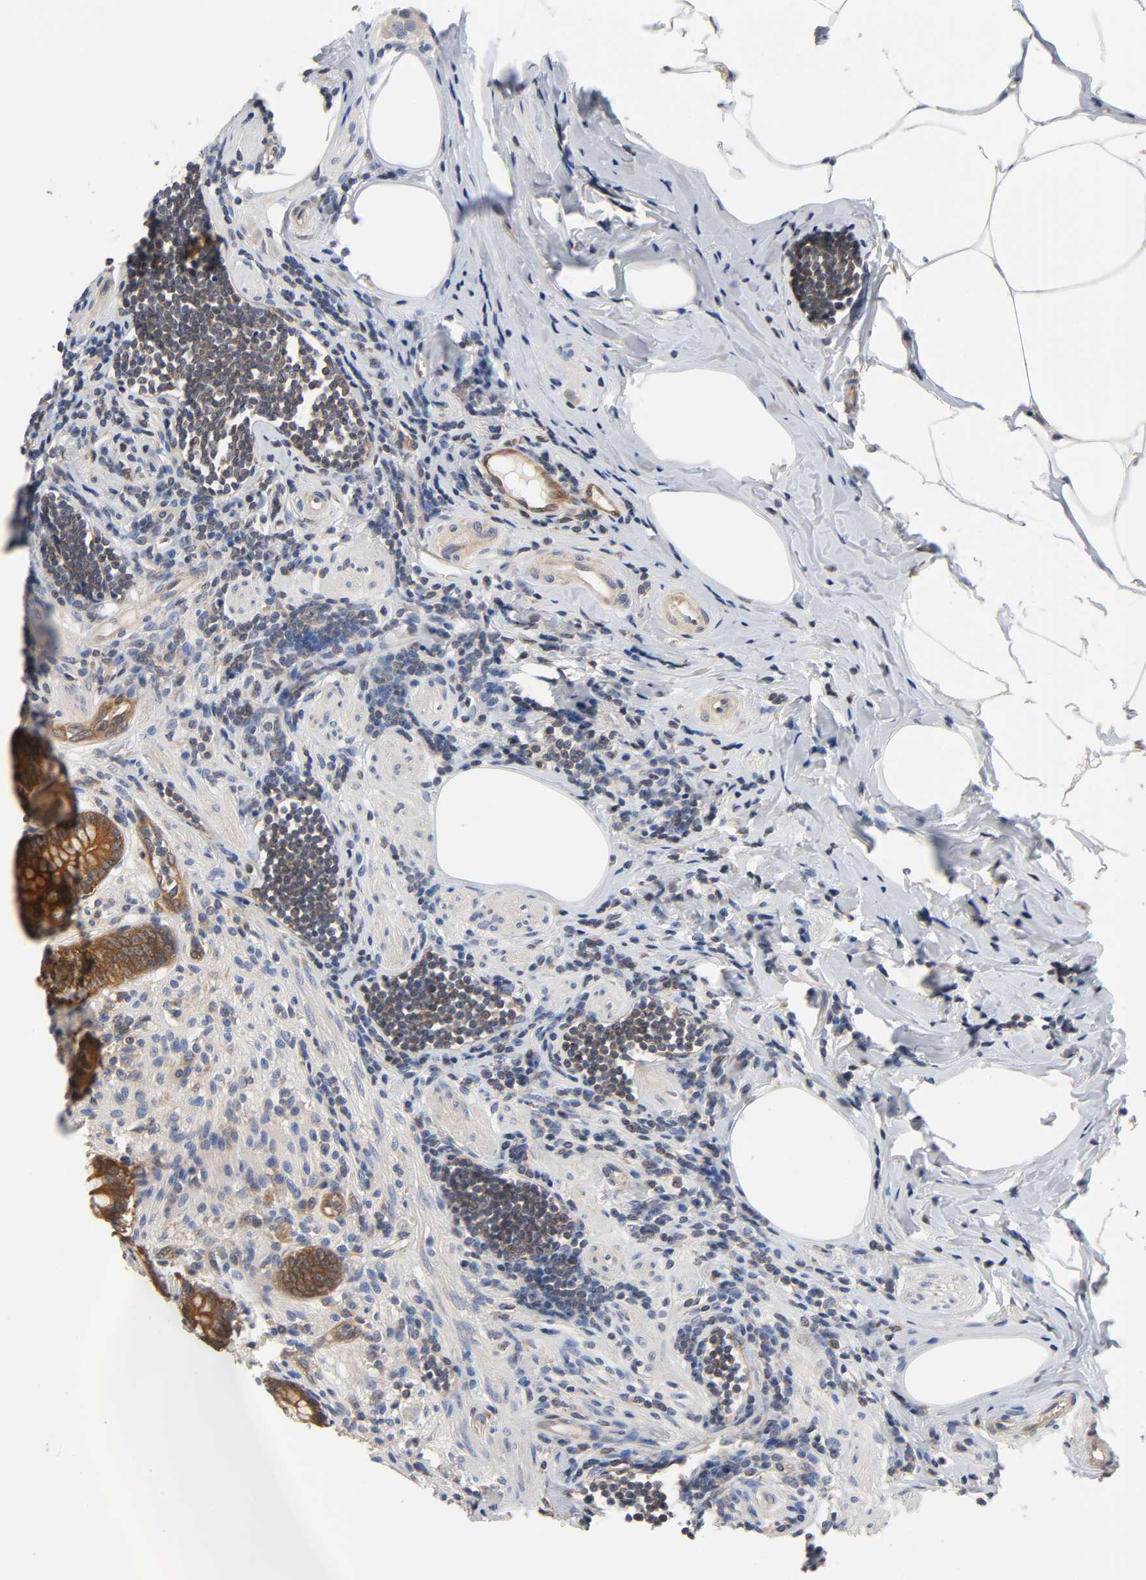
{"staining": {"intensity": "strong", "quantity": ">75%", "location": "cytoplasmic/membranous"}, "tissue": "appendix", "cell_type": "Glandular cells", "image_type": "normal", "snomed": [{"axis": "morphology", "description": "Normal tissue, NOS"}, {"axis": "topography", "description": "Appendix"}], "caption": "High-magnification brightfield microscopy of unremarkable appendix stained with DAB (3,3'-diaminobenzidine) (brown) and counterstained with hematoxylin (blue). glandular cells exhibit strong cytoplasmic/membranous expression is seen in about>75% of cells. Nuclei are stained in blue.", "gene": "PRKAB1", "patient": {"sex": "female", "age": 50}}